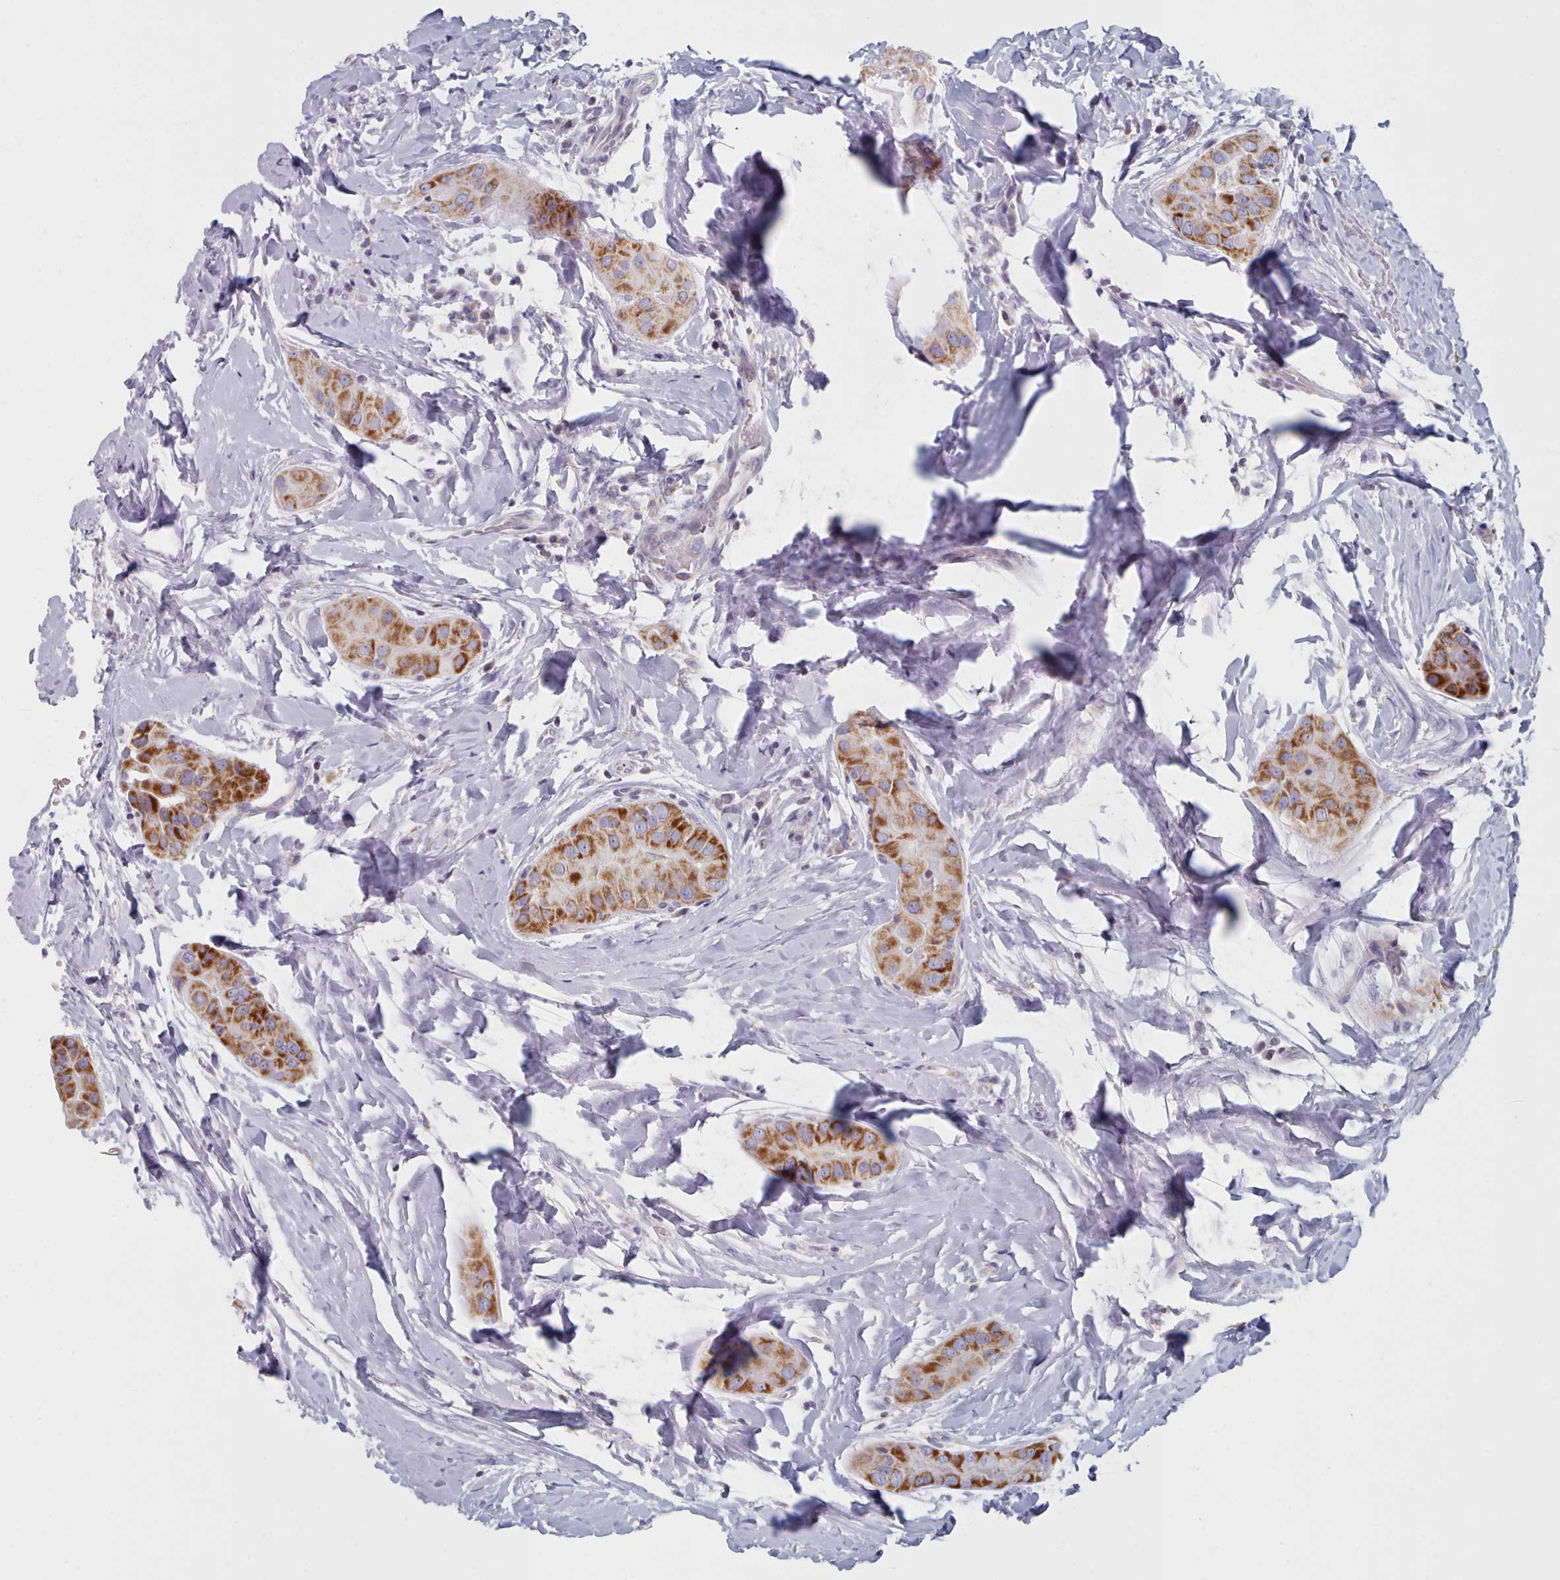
{"staining": {"intensity": "strong", "quantity": ">75%", "location": "cytoplasmic/membranous"}, "tissue": "thyroid cancer", "cell_type": "Tumor cells", "image_type": "cancer", "snomed": [{"axis": "morphology", "description": "Papillary adenocarcinoma, NOS"}, {"axis": "topography", "description": "Thyroid gland"}], "caption": "Immunohistochemical staining of human thyroid cancer (papillary adenocarcinoma) shows high levels of strong cytoplasmic/membranous expression in approximately >75% of tumor cells.", "gene": "FAM170B", "patient": {"sex": "male", "age": 33}}